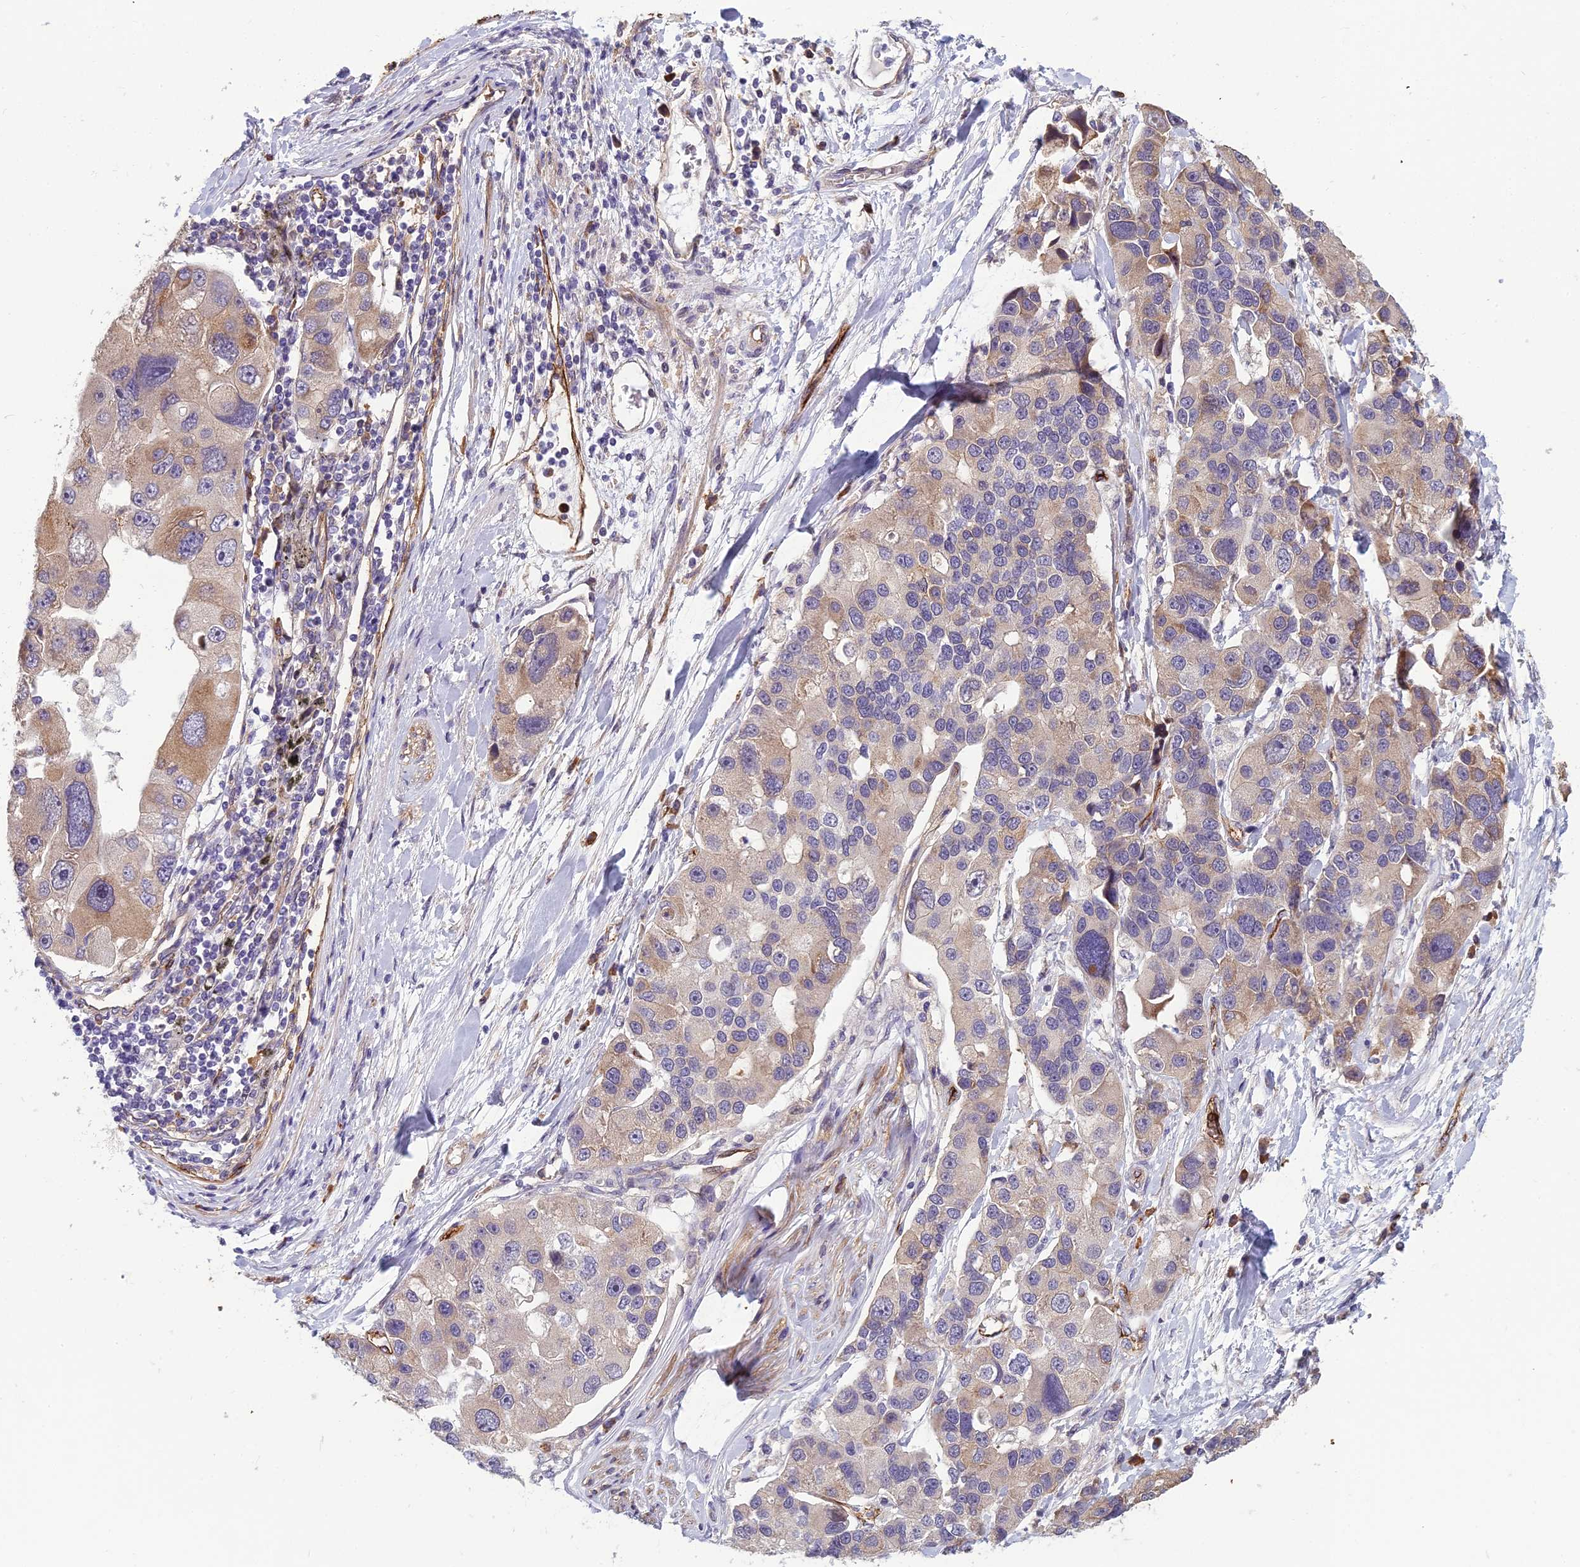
{"staining": {"intensity": "weak", "quantity": "25%-75%", "location": "cytoplasmic/membranous"}, "tissue": "lung cancer", "cell_type": "Tumor cells", "image_type": "cancer", "snomed": [{"axis": "morphology", "description": "Adenocarcinoma, NOS"}, {"axis": "topography", "description": "Lung"}], "caption": "A micrograph showing weak cytoplasmic/membranous expression in about 25%-75% of tumor cells in lung adenocarcinoma, as visualized by brown immunohistochemical staining.", "gene": "TSPAN15", "patient": {"sex": "female", "age": 54}}